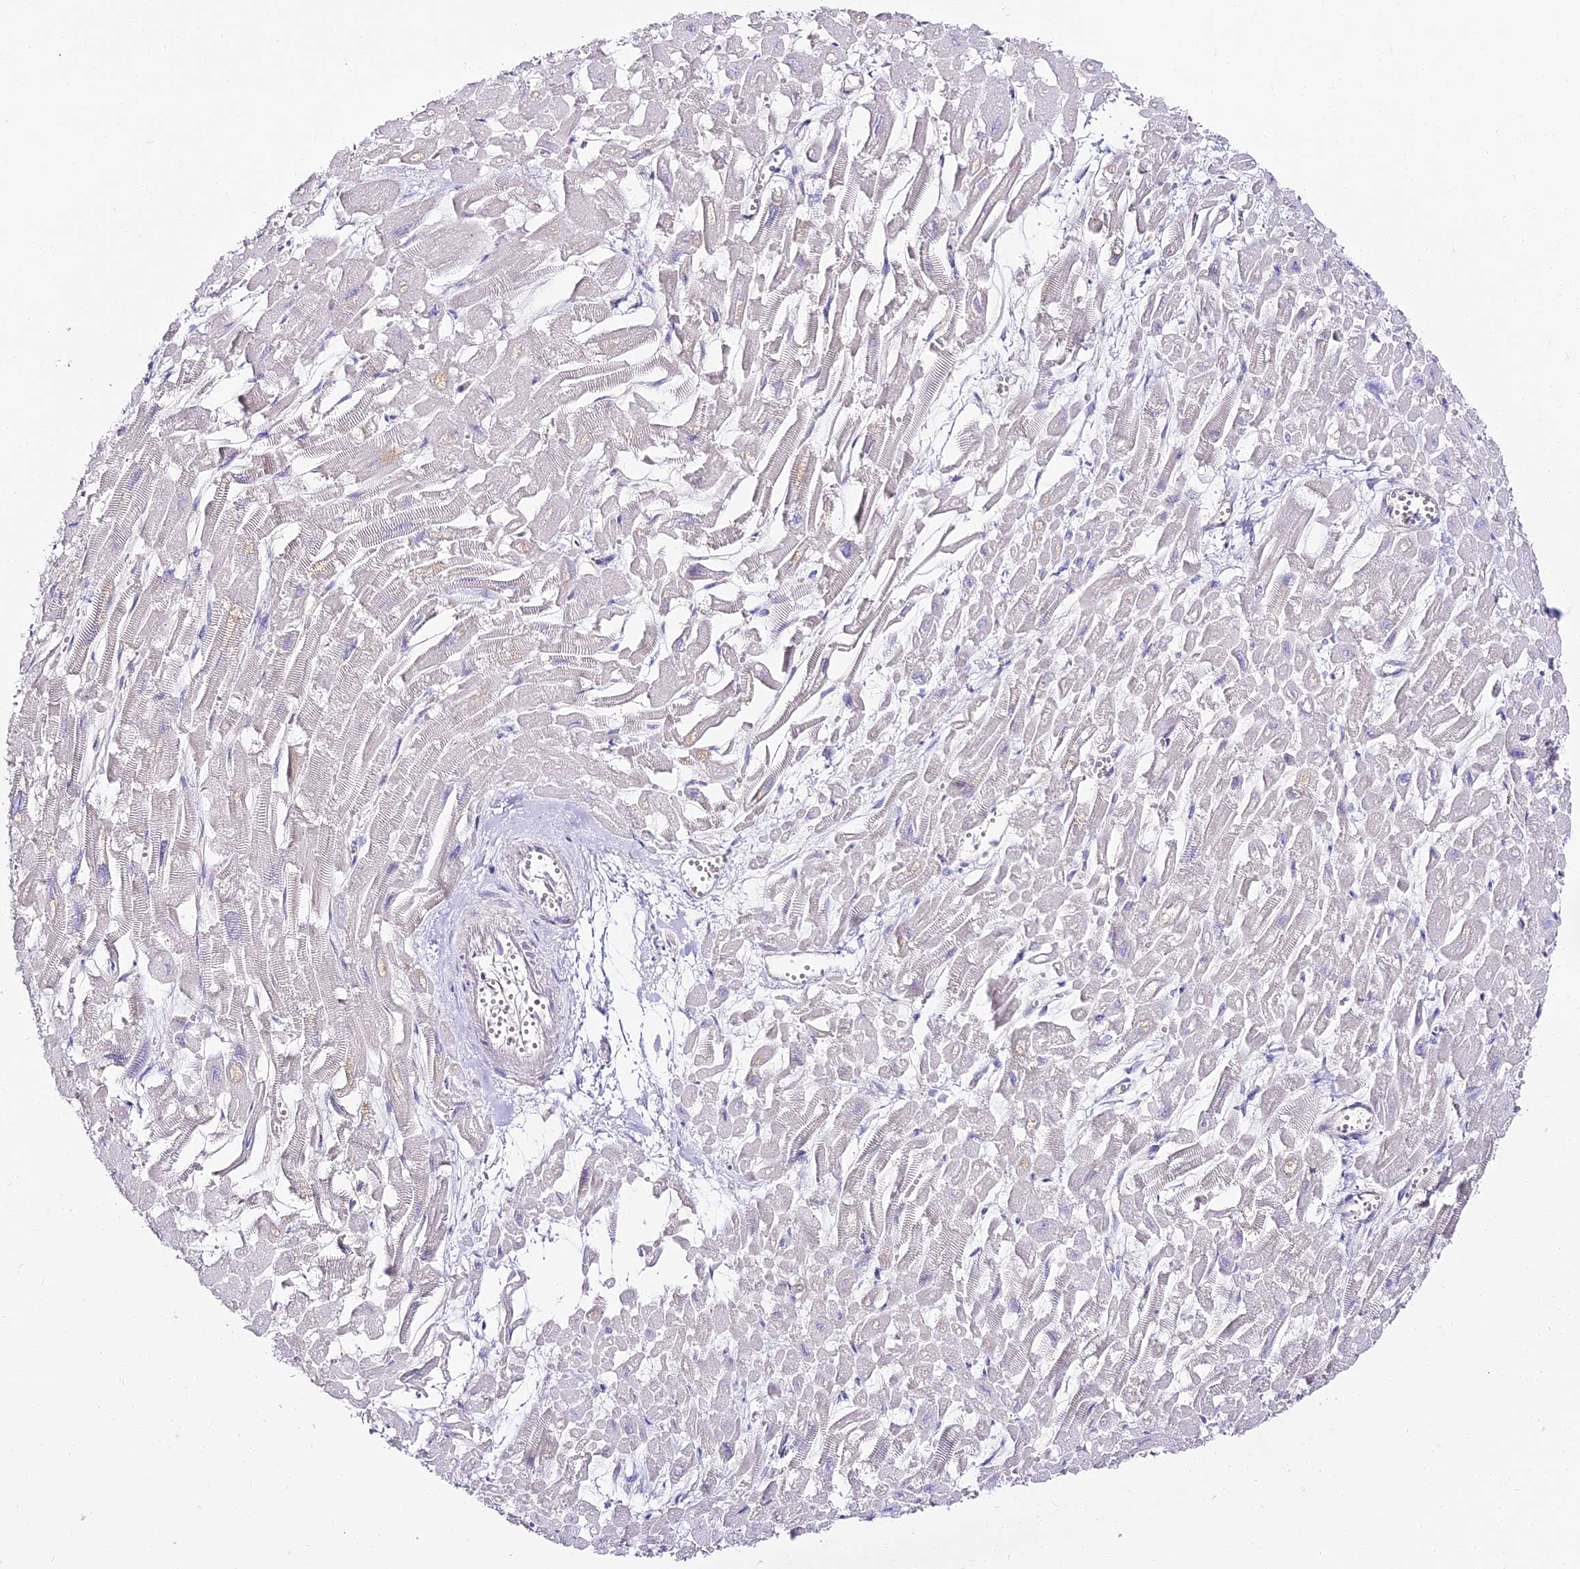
{"staining": {"intensity": "negative", "quantity": "none", "location": "none"}, "tissue": "heart muscle", "cell_type": "Cardiomyocytes", "image_type": "normal", "snomed": [{"axis": "morphology", "description": "Normal tissue, NOS"}, {"axis": "topography", "description": "Heart"}], "caption": "Human heart muscle stained for a protein using IHC displays no staining in cardiomyocytes.", "gene": "ALPG", "patient": {"sex": "male", "age": 54}}